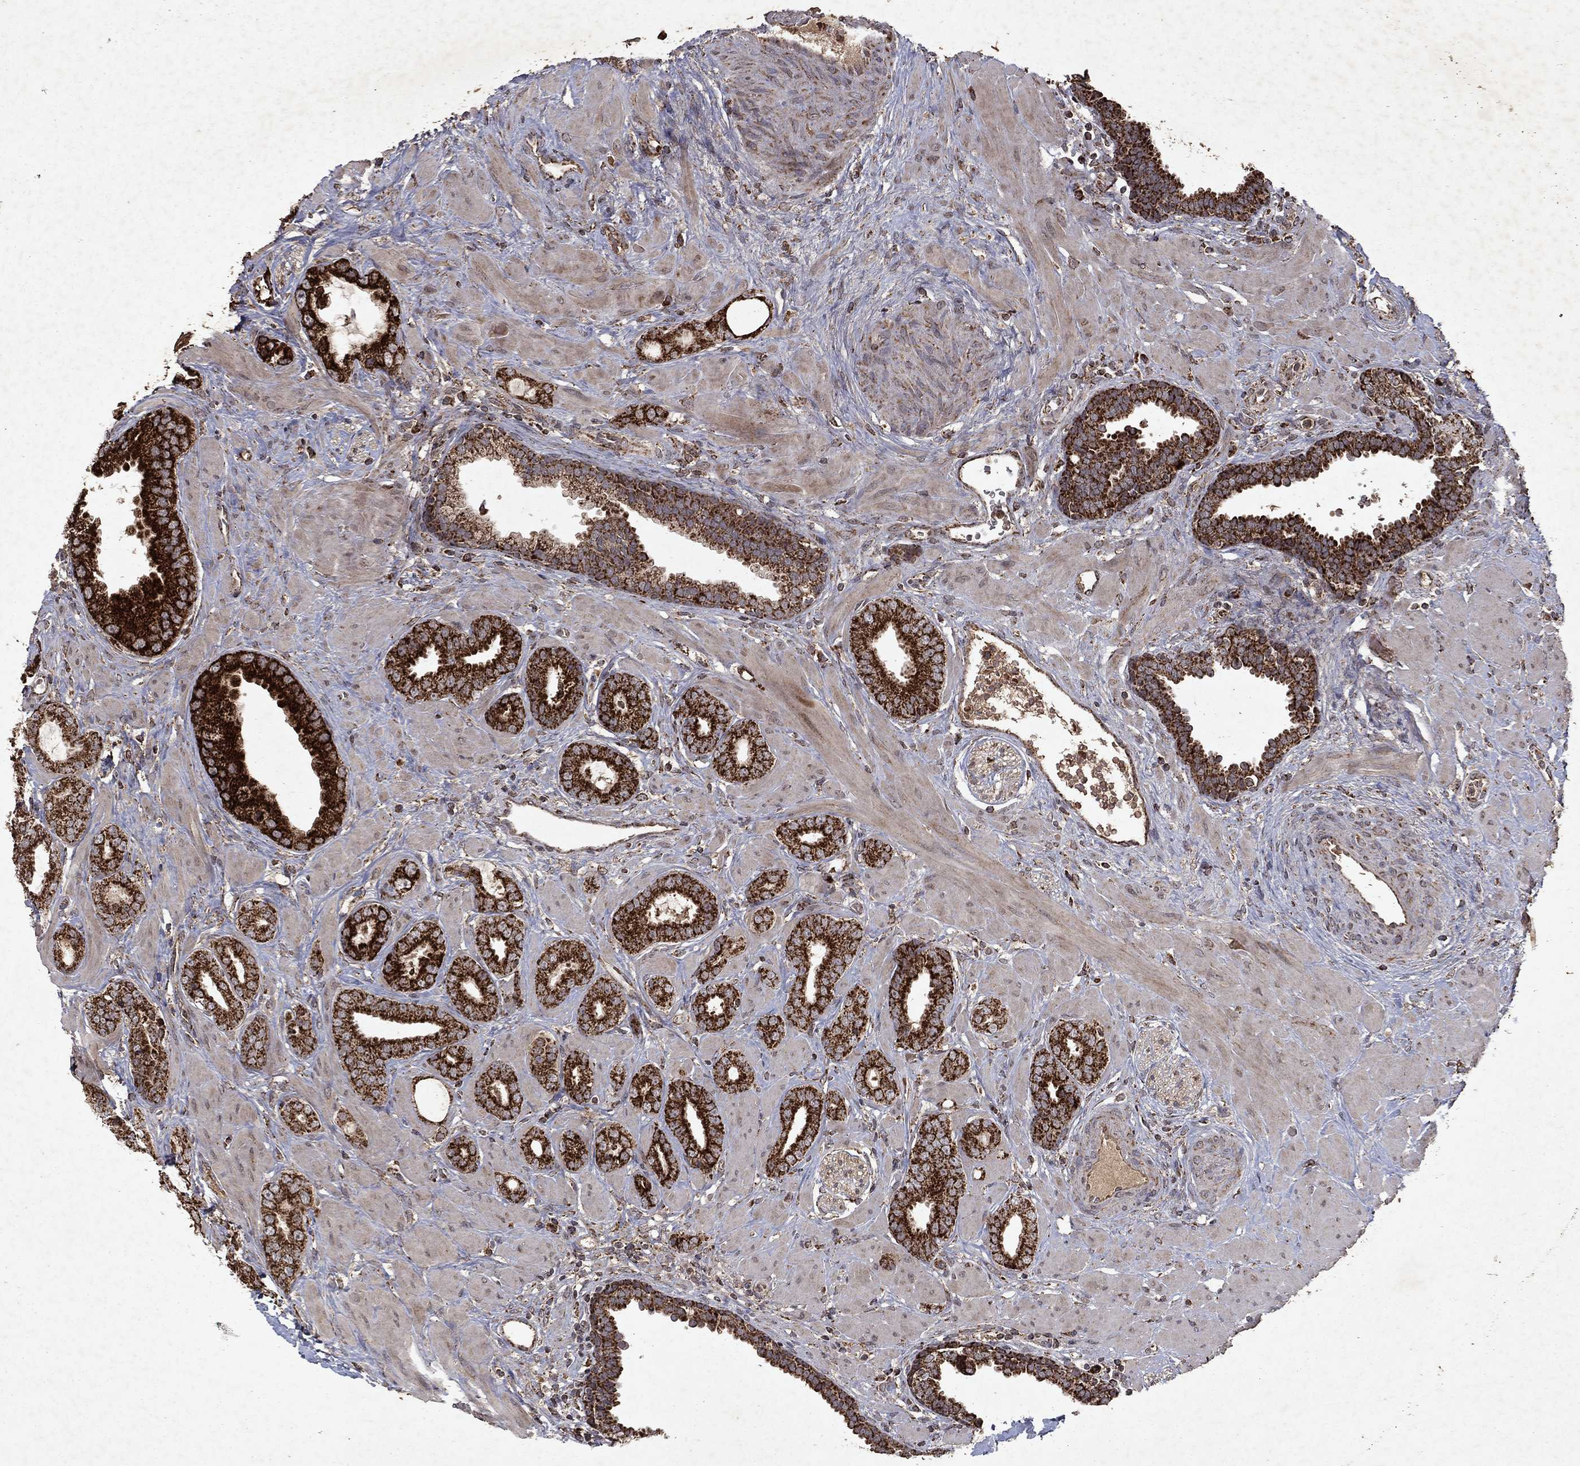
{"staining": {"intensity": "strong", "quantity": ">75%", "location": "cytoplasmic/membranous"}, "tissue": "prostate cancer", "cell_type": "Tumor cells", "image_type": "cancer", "snomed": [{"axis": "morphology", "description": "Adenocarcinoma, Low grade"}, {"axis": "topography", "description": "Prostate"}], "caption": "This is an image of immunohistochemistry staining of prostate cancer (adenocarcinoma (low-grade)), which shows strong positivity in the cytoplasmic/membranous of tumor cells.", "gene": "PYROXD2", "patient": {"sex": "male", "age": 68}}